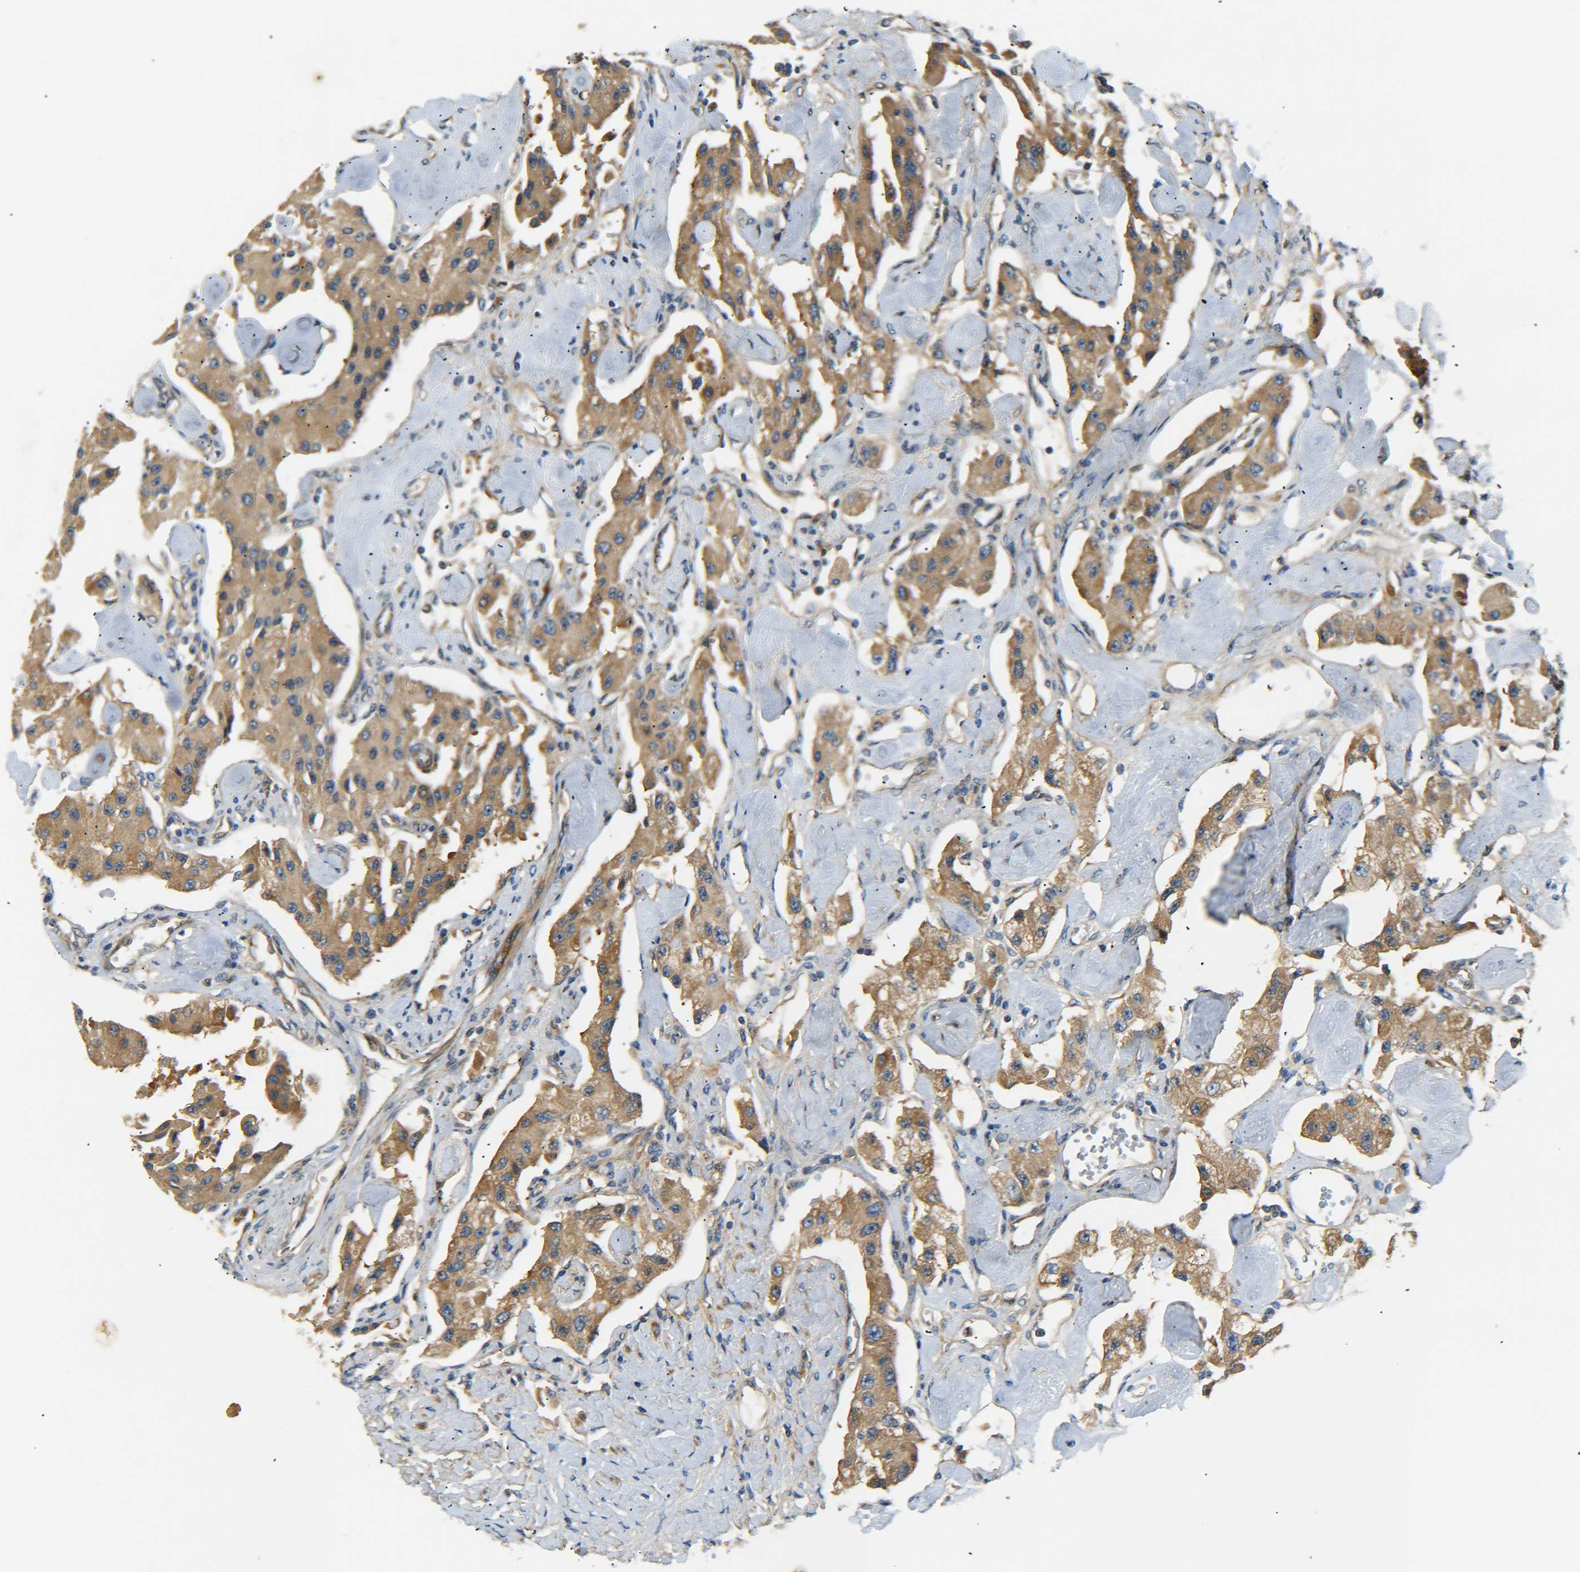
{"staining": {"intensity": "moderate", "quantity": ">75%", "location": "cytoplasmic/membranous"}, "tissue": "carcinoid", "cell_type": "Tumor cells", "image_type": "cancer", "snomed": [{"axis": "morphology", "description": "Carcinoid, malignant, NOS"}, {"axis": "topography", "description": "Pancreas"}], "caption": "Moderate cytoplasmic/membranous protein expression is identified in about >75% of tumor cells in carcinoid (malignant).", "gene": "LRCH3", "patient": {"sex": "male", "age": 41}}